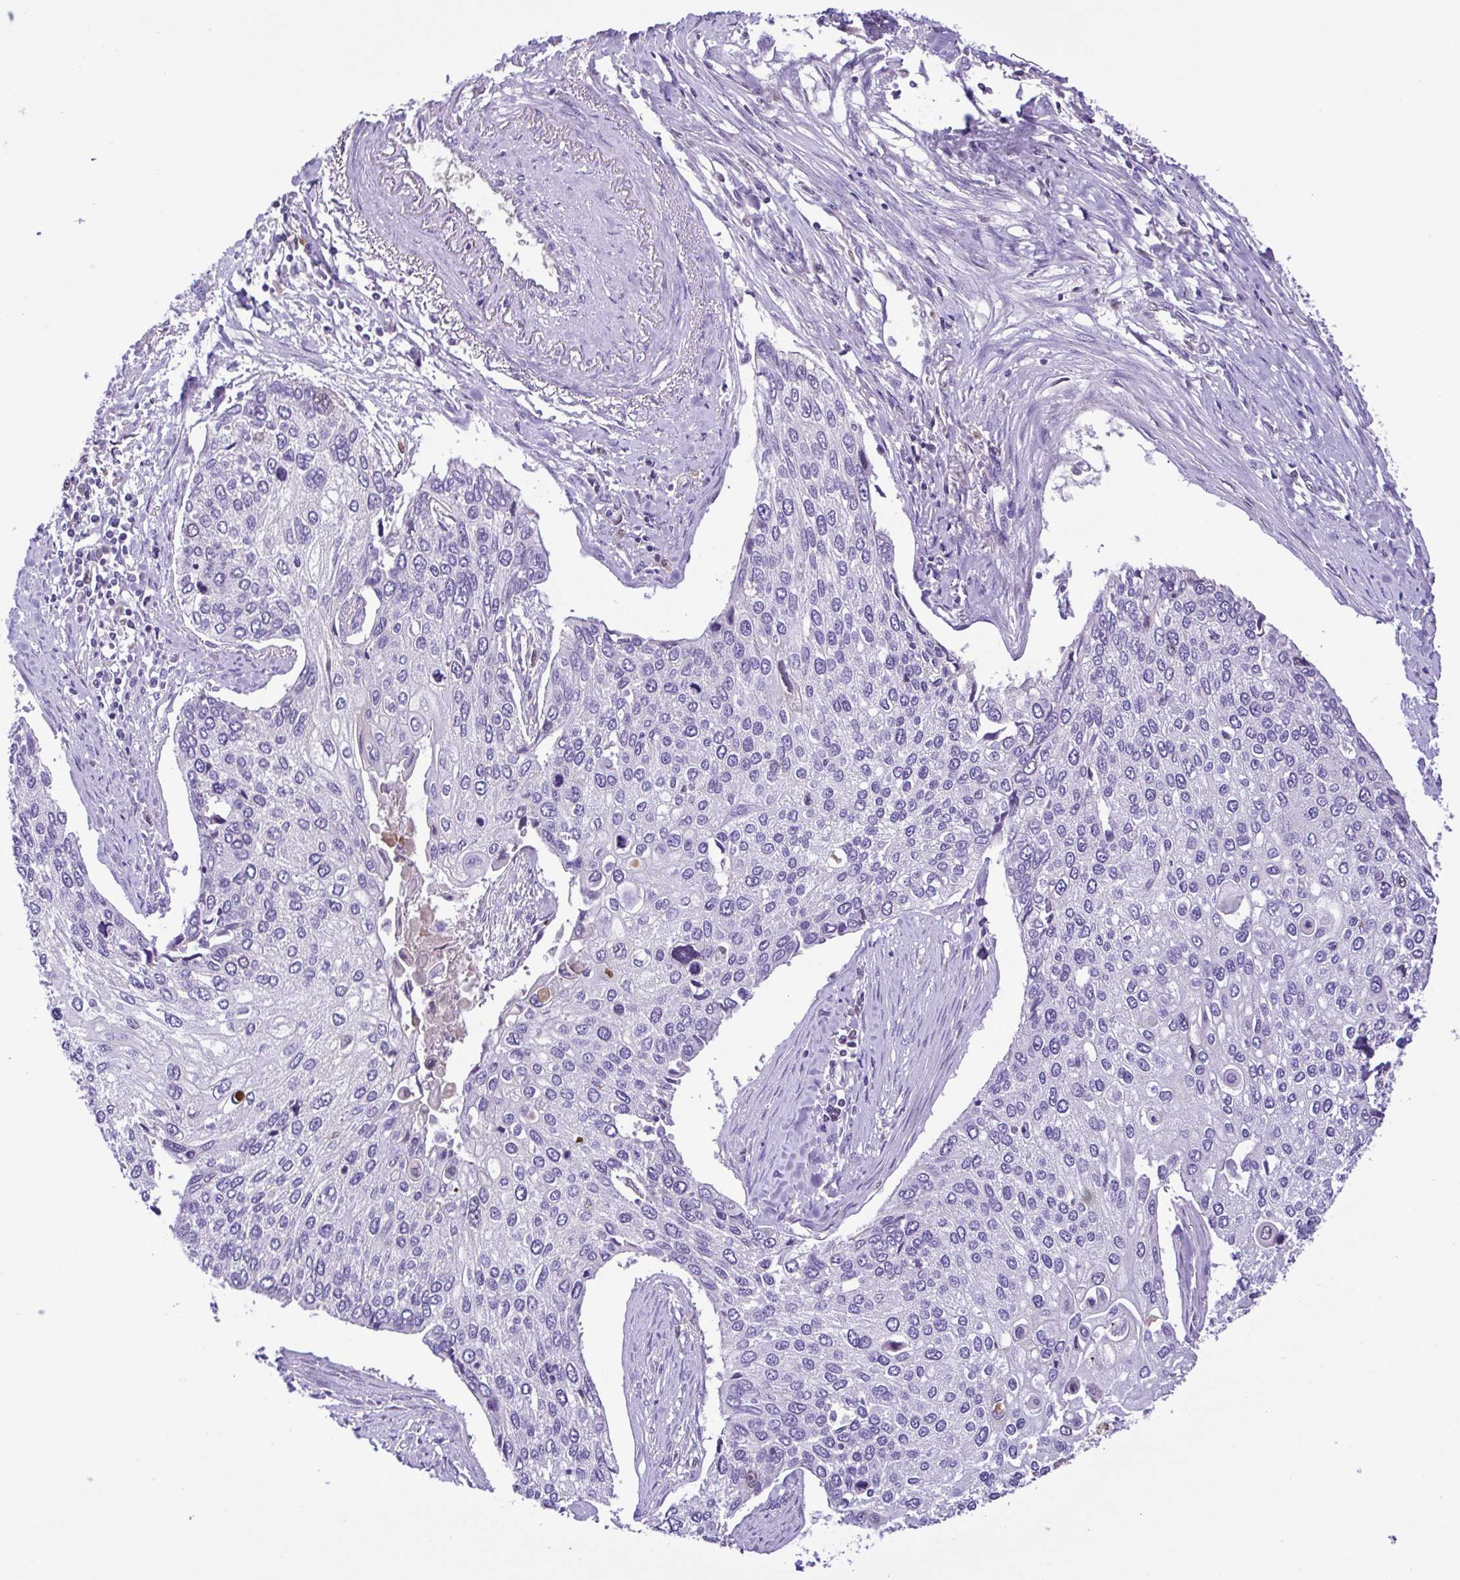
{"staining": {"intensity": "negative", "quantity": "none", "location": "none"}, "tissue": "lung cancer", "cell_type": "Tumor cells", "image_type": "cancer", "snomed": [{"axis": "morphology", "description": "Squamous cell carcinoma, NOS"}, {"axis": "morphology", "description": "Squamous cell carcinoma, metastatic, NOS"}, {"axis": "topography", "description": "Lung"}], "caption": "DAB immunohistochemical staining of lung cancer (squamous cell carcinoma) demonstrates no significant positivity in tumor cells.", "gene": "IGFL1", "patient": {"sex": "male", "age": 63}}